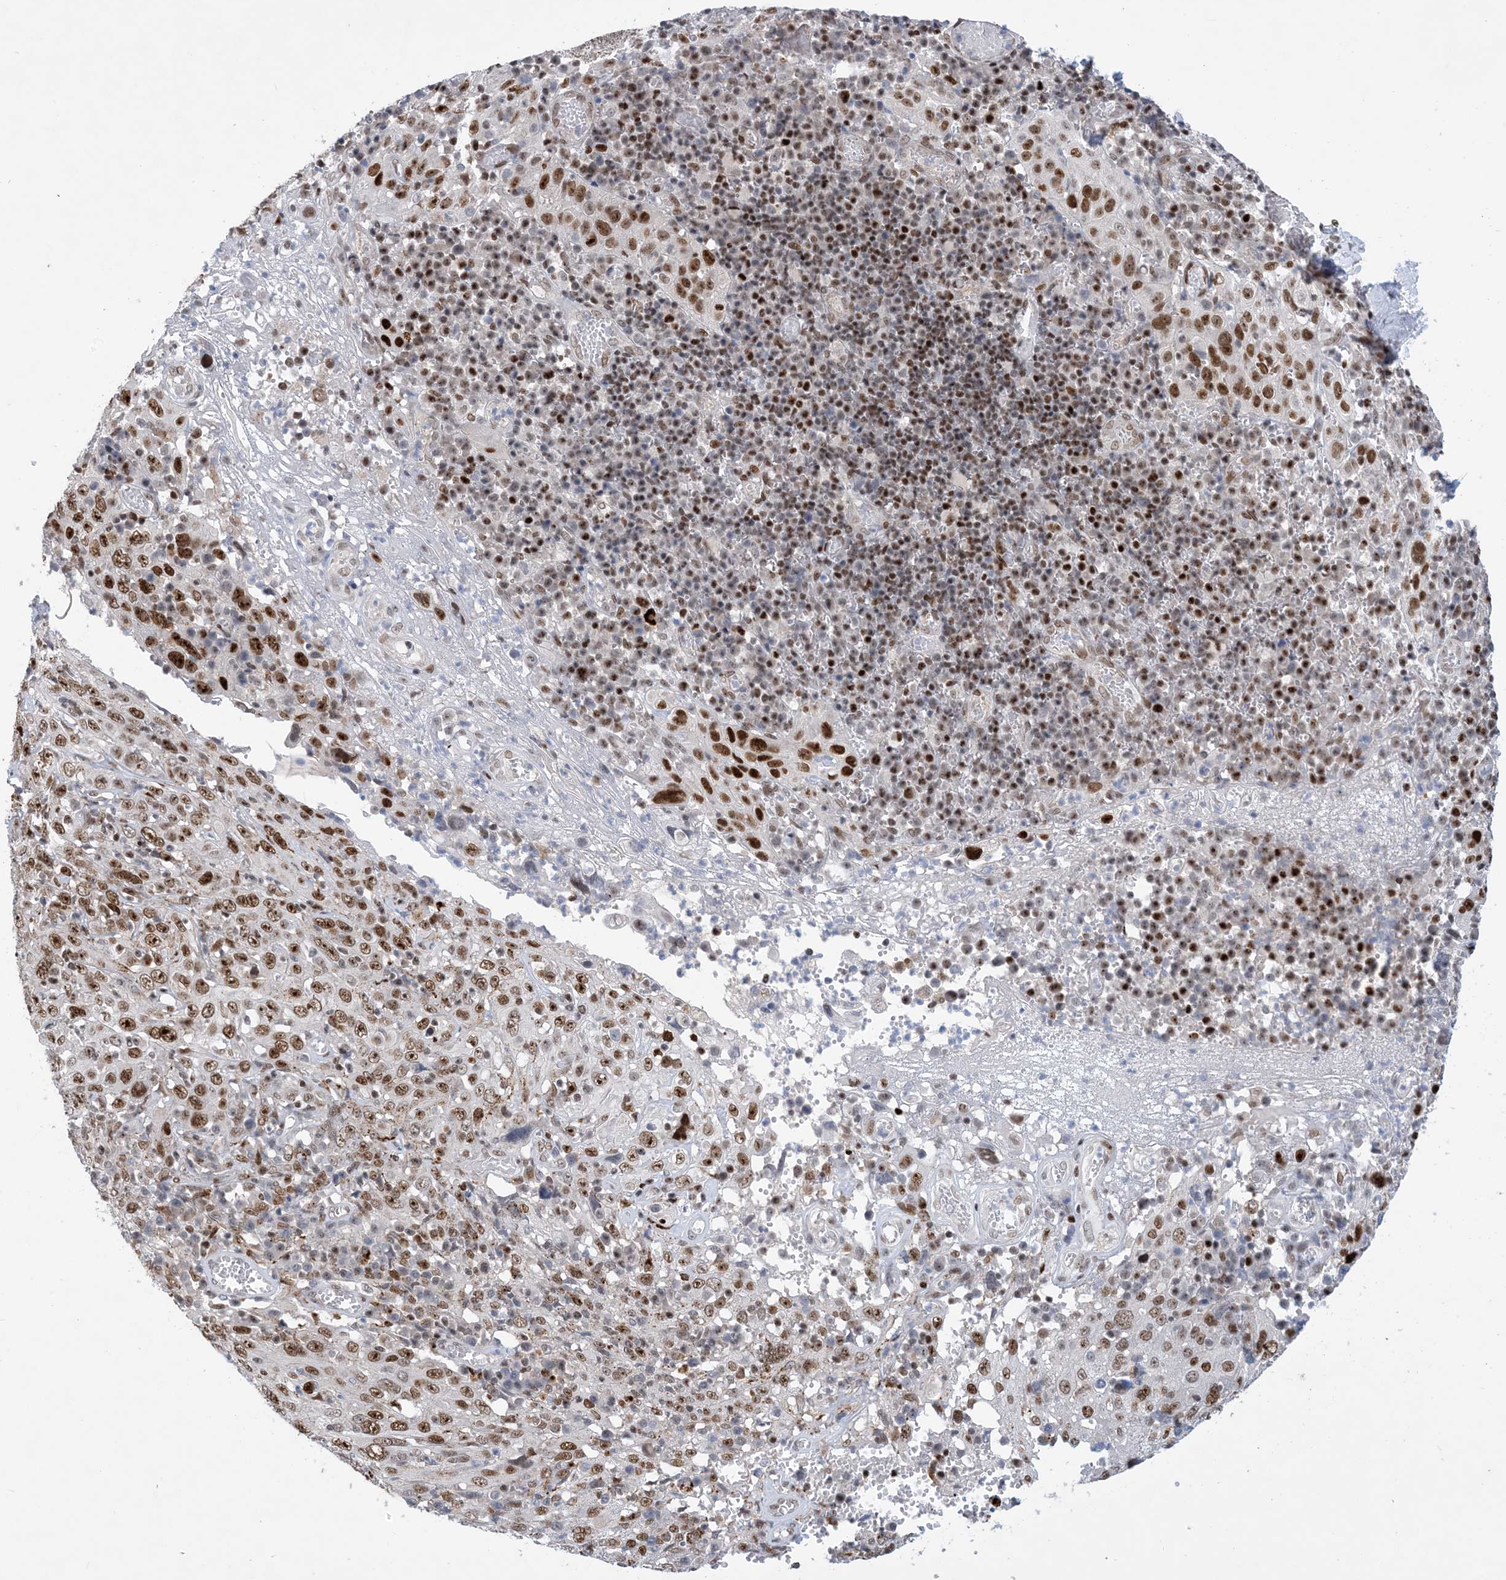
{"staining": {"intensity": "moderate", "quantity": ">75%", "location": "nuclear"}, "tissue": "cervical cancer", "cell_type": "Tumor cells", "image_type": "cancer", "snomed": [{"axis": "morphology", "description": "Squamous cell carcinoma, NOS"}, {"axis": "topography", "description": "Cervix"}], "caption": "An immunohistochemistry photomicrograph of tumor tissue is shown. Protein staining in brown shows moderate nuclear positivity in cervical cancer (squamous cell carcinoma) within tumor cells.", "gene": "TSPYL1", "patient": {"sex": "female", "age": 46}}